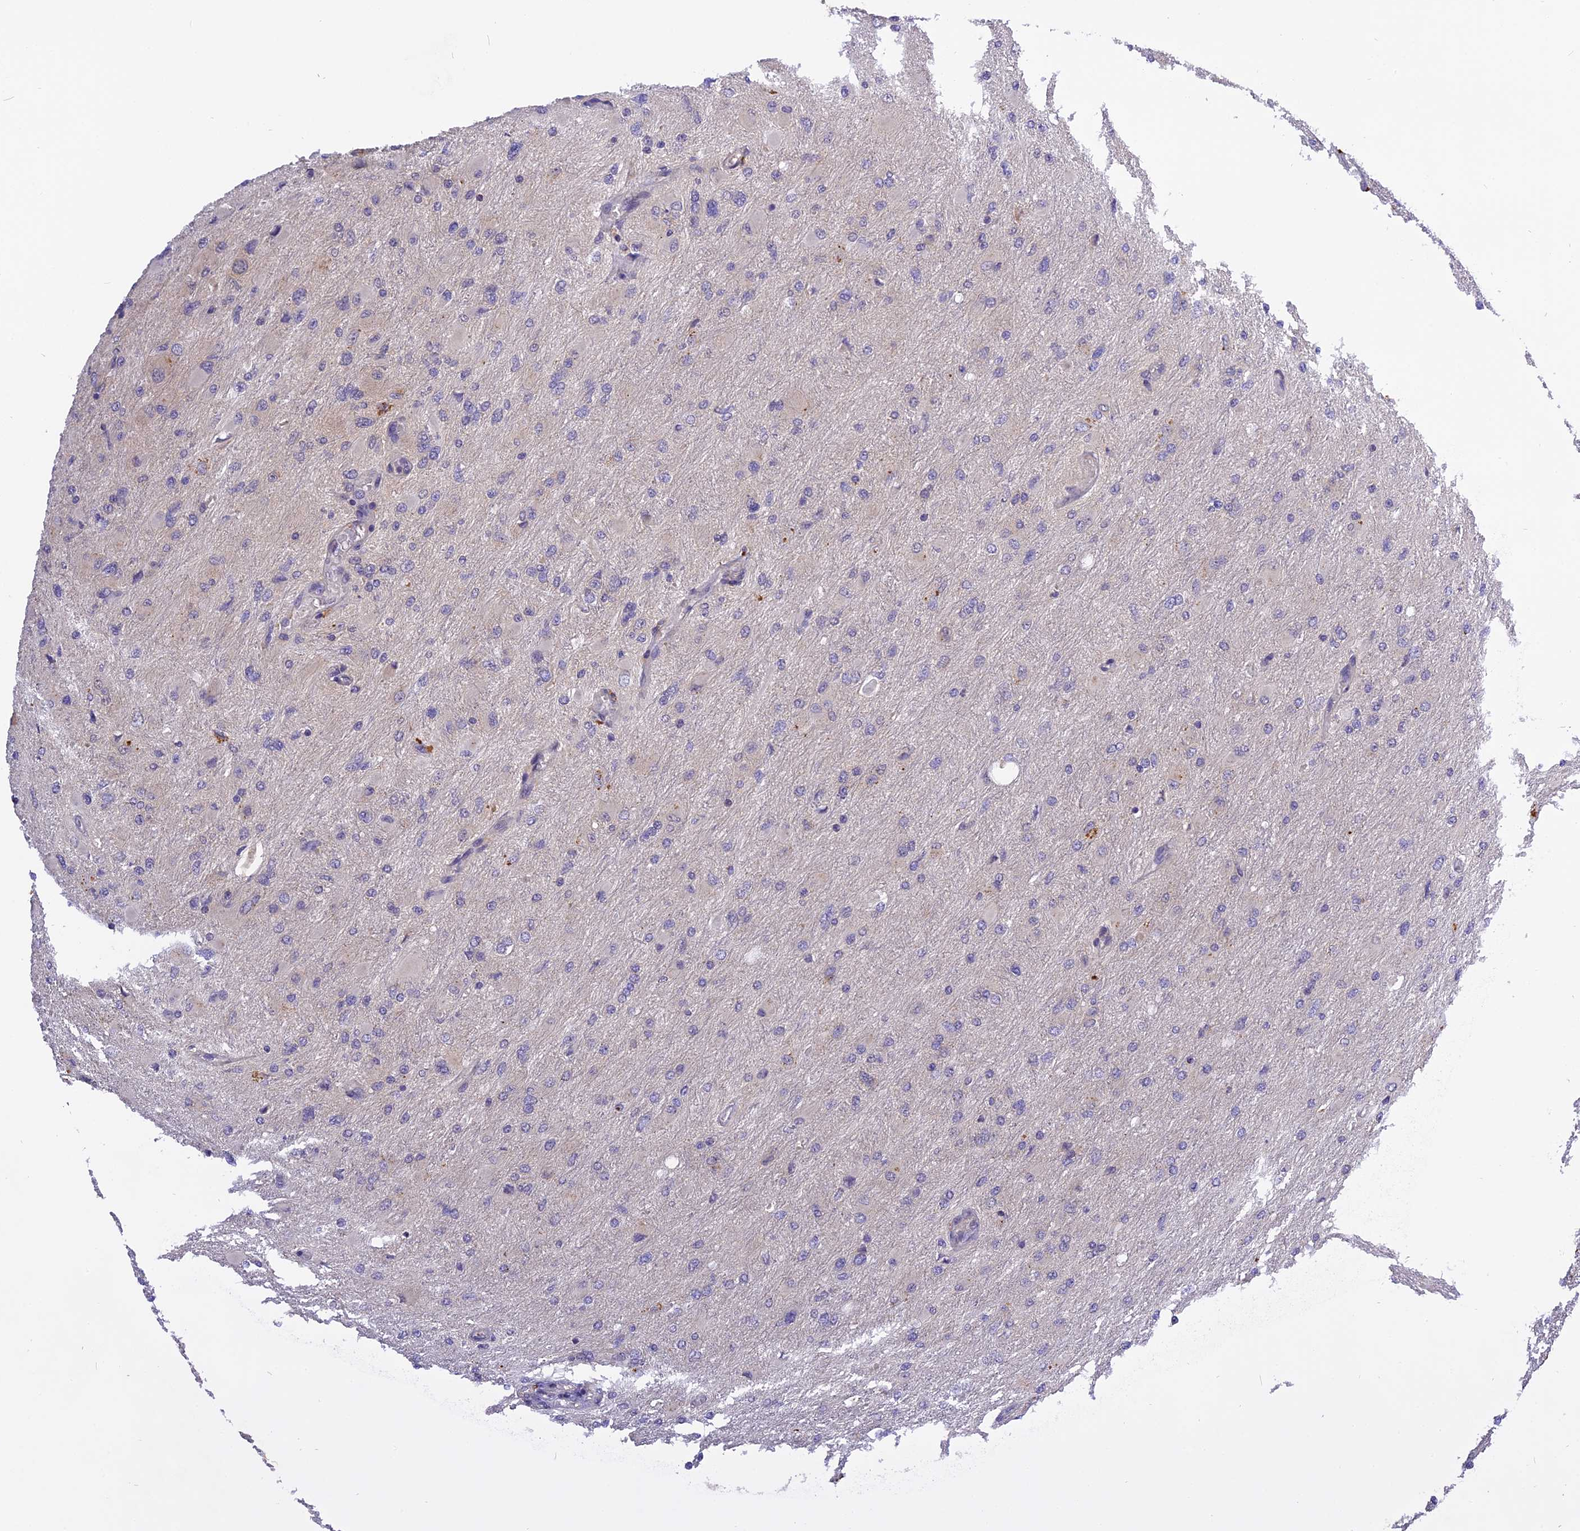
{"staining": {"intensity": "negative", "quantity": "none", "location": "none"}, "tissue": "glioma", "cell_type": "Tumor cells", "image_type": "cancer", "snomed": [{"axis": "morphology", "description": "Glioma, malignant, High grade"}, {"axis": "topography", "description": "Cerebral cortex"}], "caption": "Human glioma stained for a protein using immunohistochemistry (IHC) demonstrates no staining in tumor cells.", "gene": "FNIP2", "patient": {"sex": "female", "age": 36}}